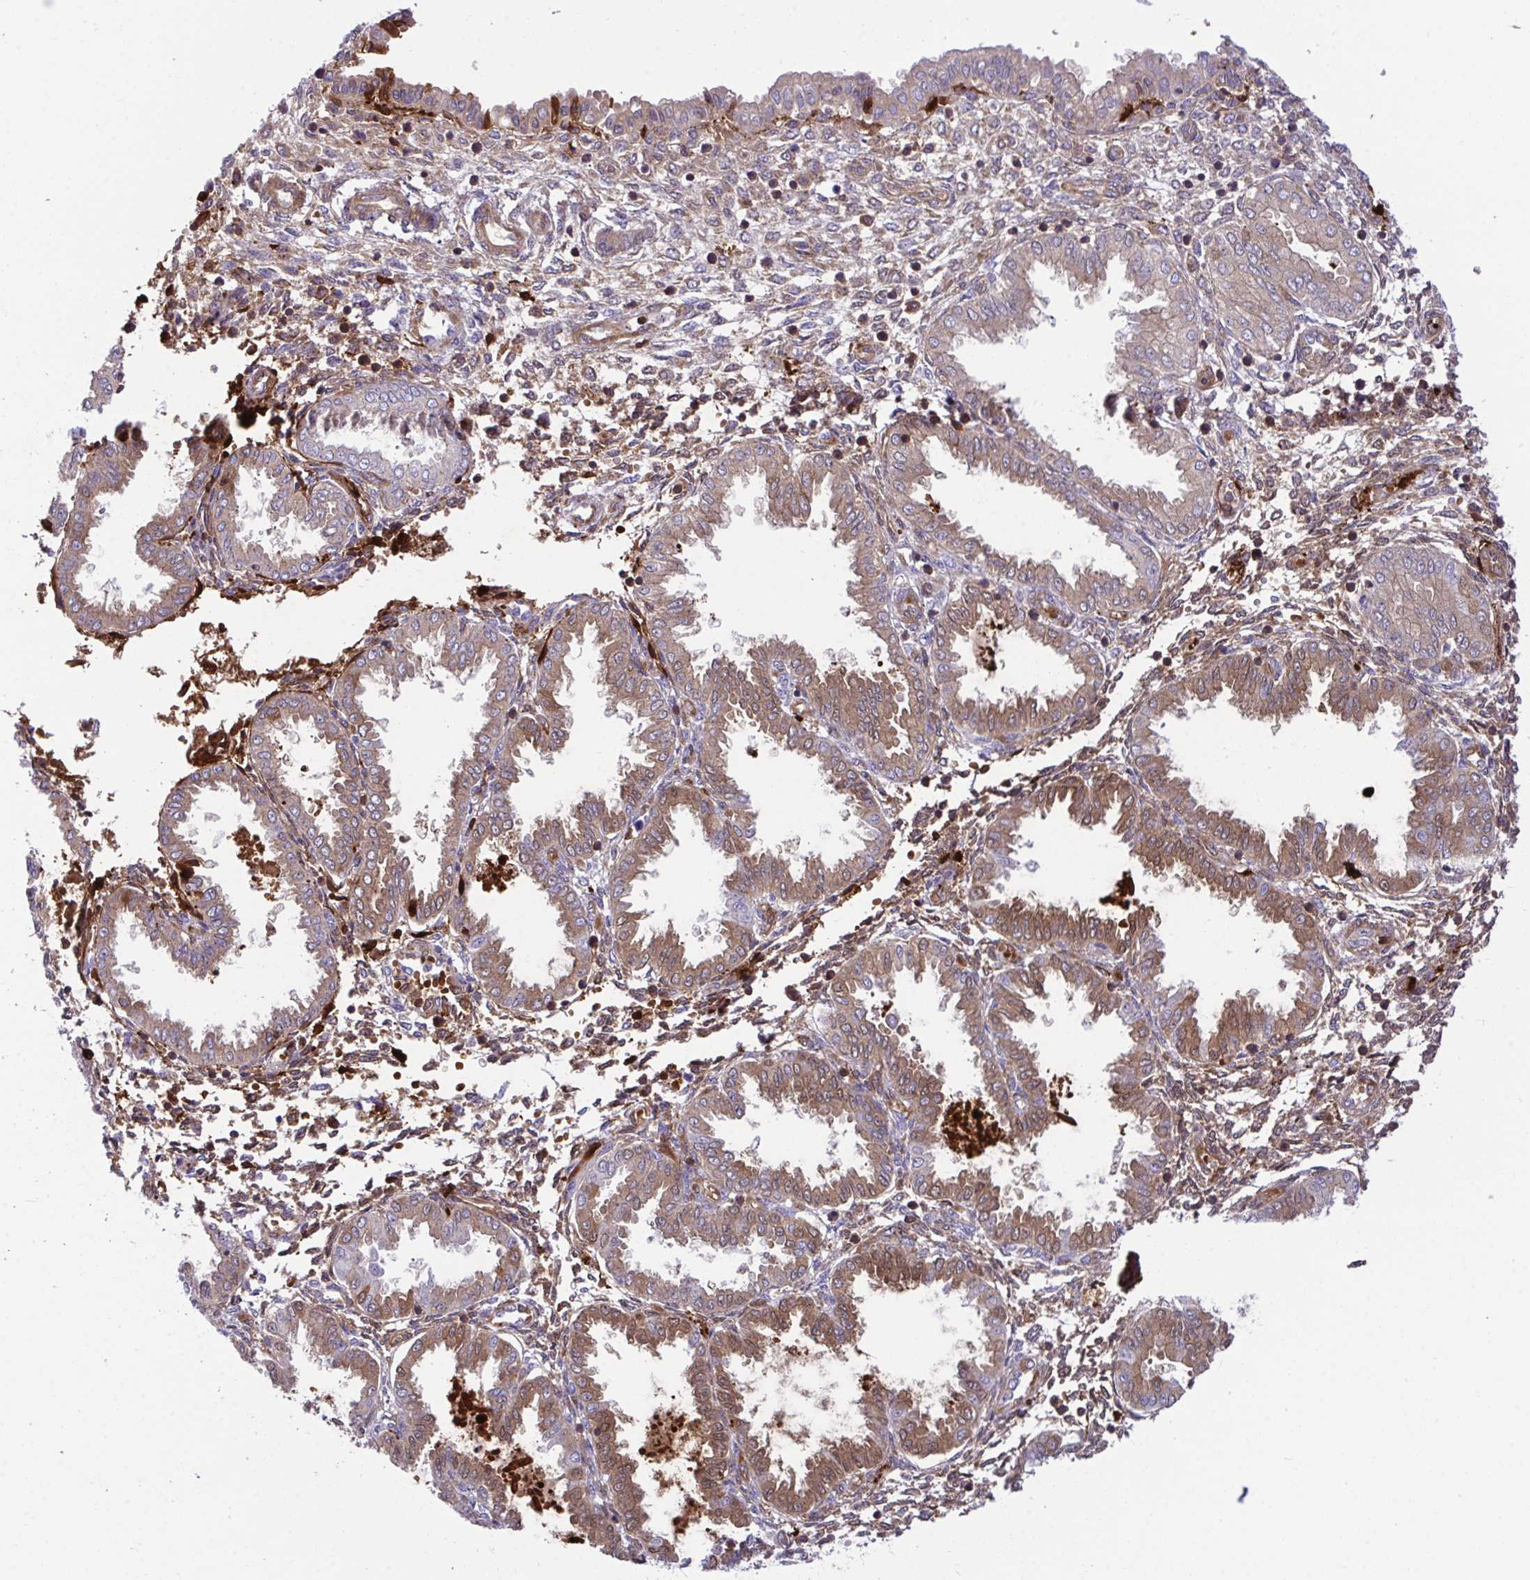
{"staining": {"intensity": "moderate", "quantity": "25%-75%", "location": "cytoplasmic/membranous"}, "tissue": "endometrium", "cell_type": "Cells in endometrial stroma", "image_type": "normal", "snomed": [{"axis": "morphology", "description": "Normal tissue, NOS"}, {"axis": "topography", "description": "Endometrium"}], "caption": "Immunohistochemical staining of benign endometrium shows 25%-75% levels of moderate cytoplasmic/membranous protein positivity in approximately 25%-75% of cells in endometrial stroma. The staining is performed using DAB (3,3'-diaminobenzidine) brown chromogen to label protein expression. The nuclei are counter-stained blue using hematoxylin.", "gene": "F2", "patient": {"sex": "female", "age": 33}}